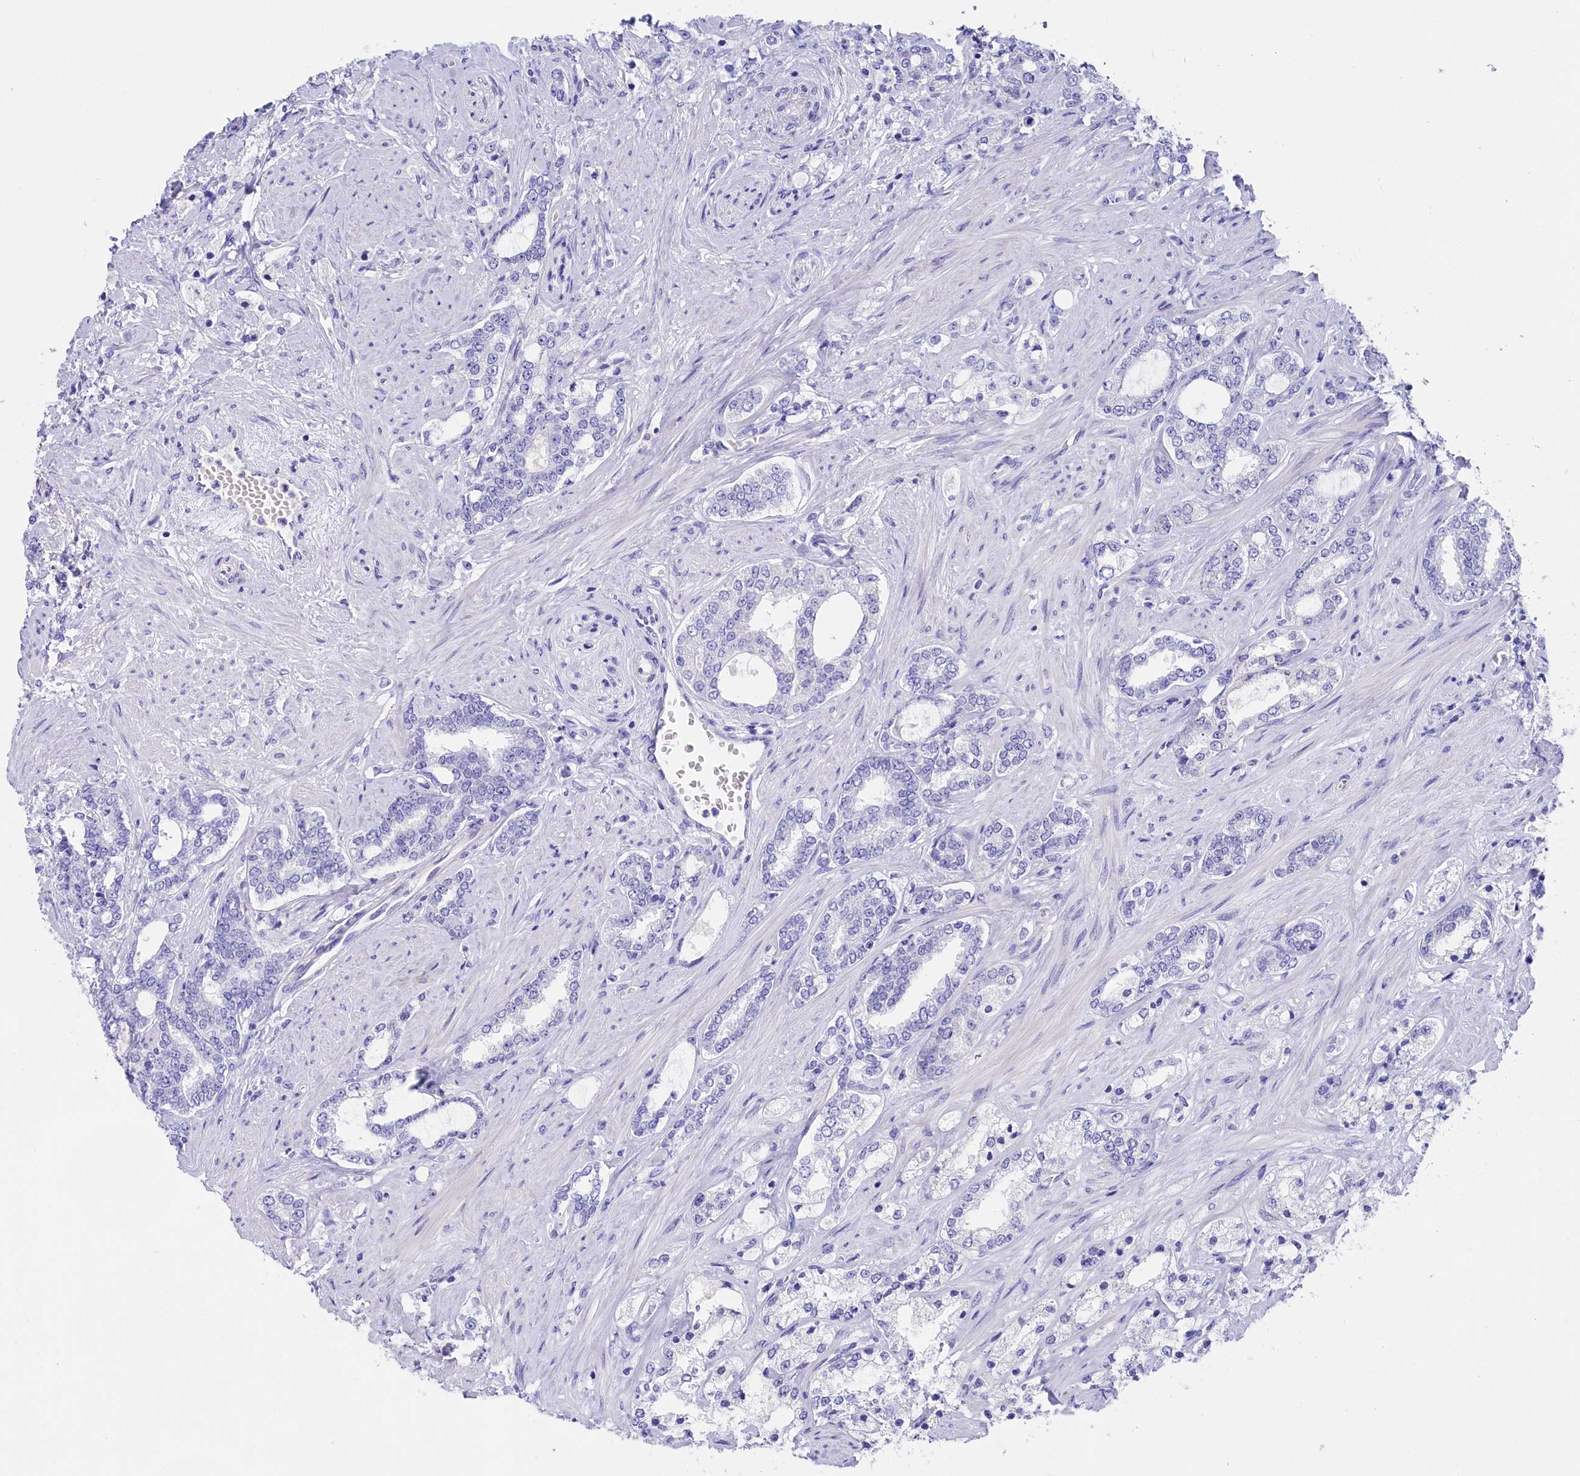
{"staining": {"intensity": "negative", "quantity": "none", "location": "none"}, "tissue": "prostate cancer", "cell_type": "Tumor cells", "image_type": "cancer", "snomed": [{"axis": "morphology", "description": "Adenocarcinoma, High grade"}, {"axis": "topography", "description": "Prostate"}], "caption": "Immunohistochemistry micrograph of neoplastic tissue: prostate cancer (high-grade adenocarcinoma) stained with DAB reveals no significant protein positivity in tumor cells.", "gene": "SULT2A1", "patient": {"sex": "male", "age": 64}}